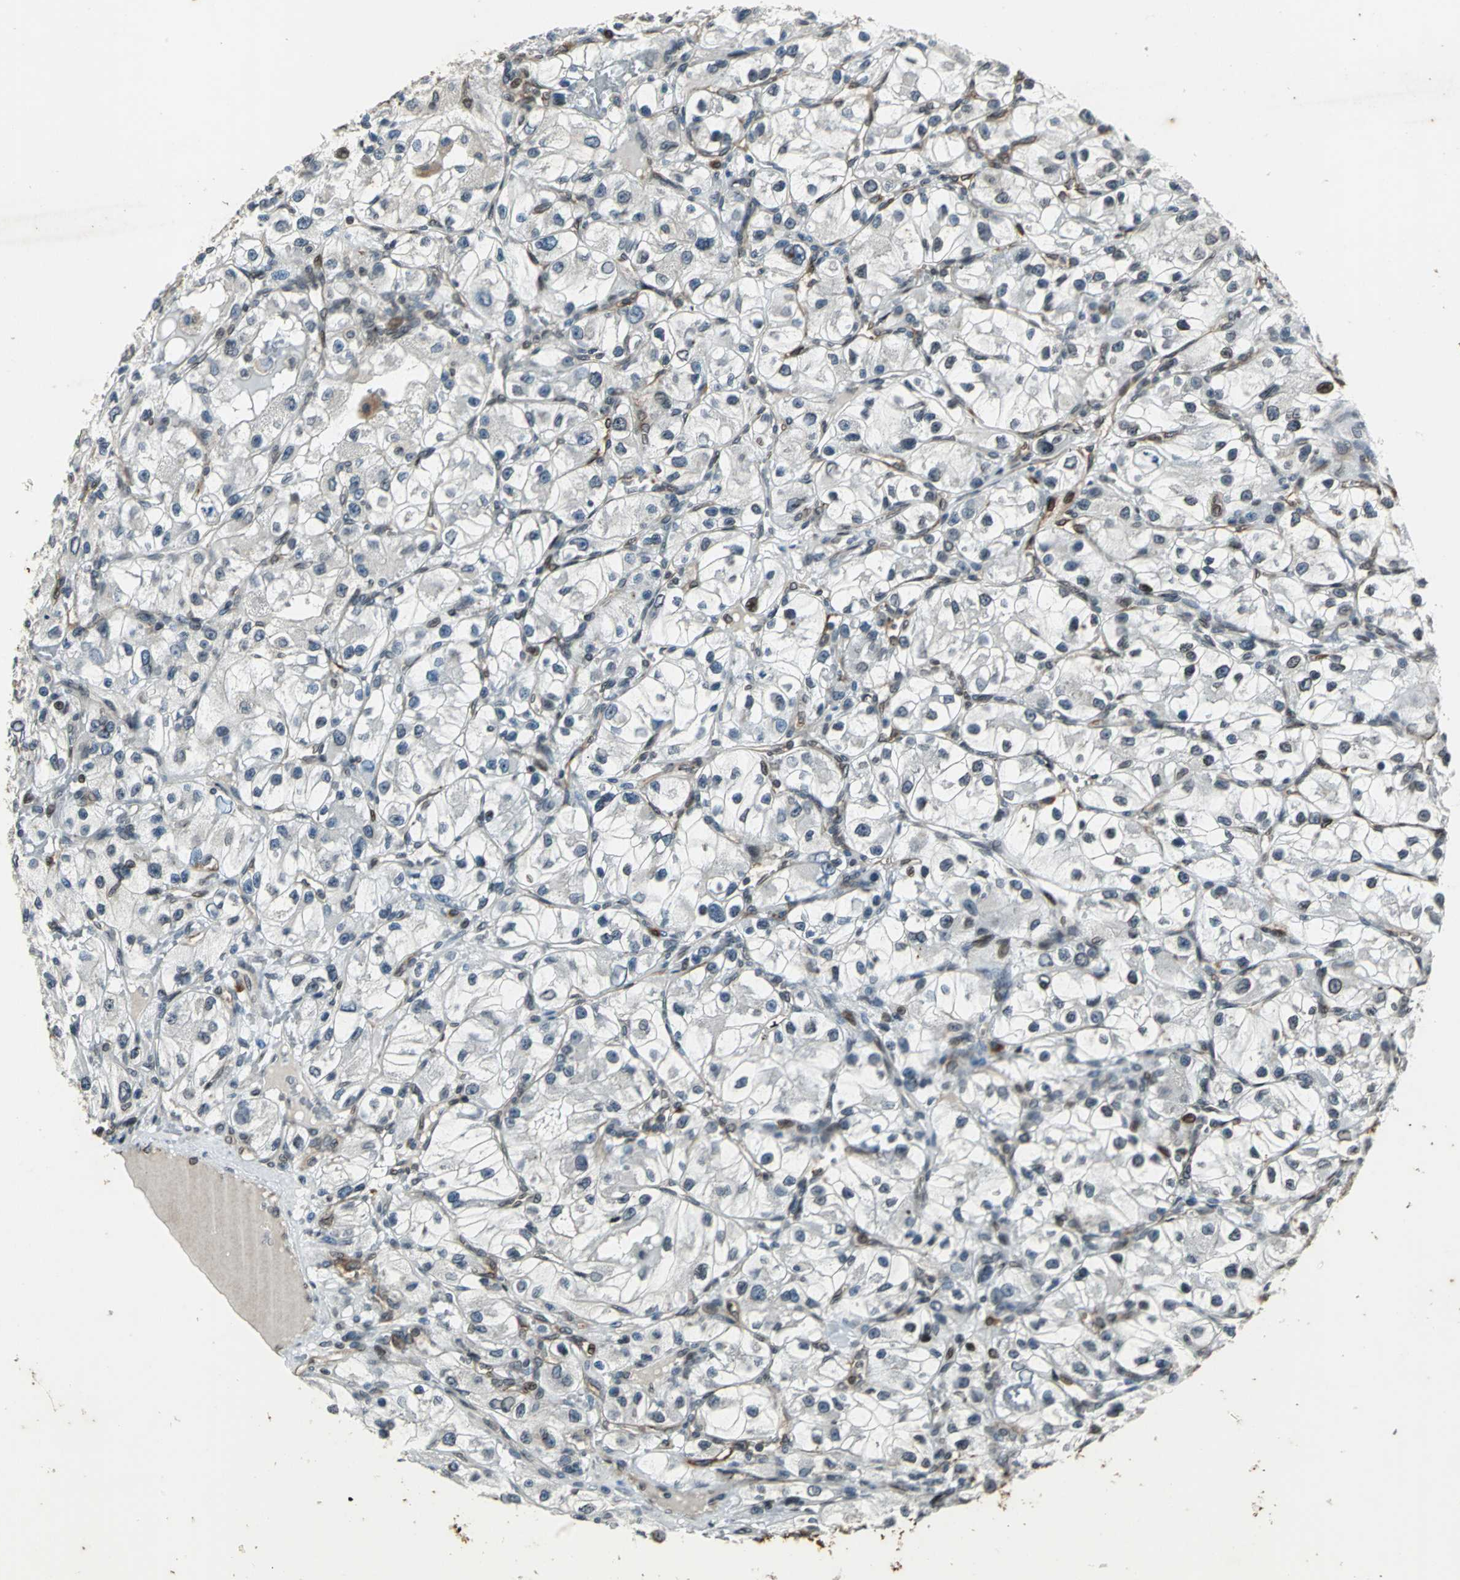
{"staining": {"intensity": "weak", "quantity": "<25%", "location": "cytoplasmic/membranous,nuclear"}, "tissue": "renal cancer", "cell_type": "Tumor cells", "image_type": "cancer", "snomed": [{"axis": "morphology", "description": "Adenocarcinoma, NOS"}, {"axis": "topography", "description": "Kidney"}], "caption": "Immunohistochemistry (IHC) micrograph of neoplastic tissue: adenocarcinoma (renal) stained with DAB reveals no significant protein positivity in tumor cells.", "gene": "BRIP1", "patient": {"sex": "female", "age": 57}}